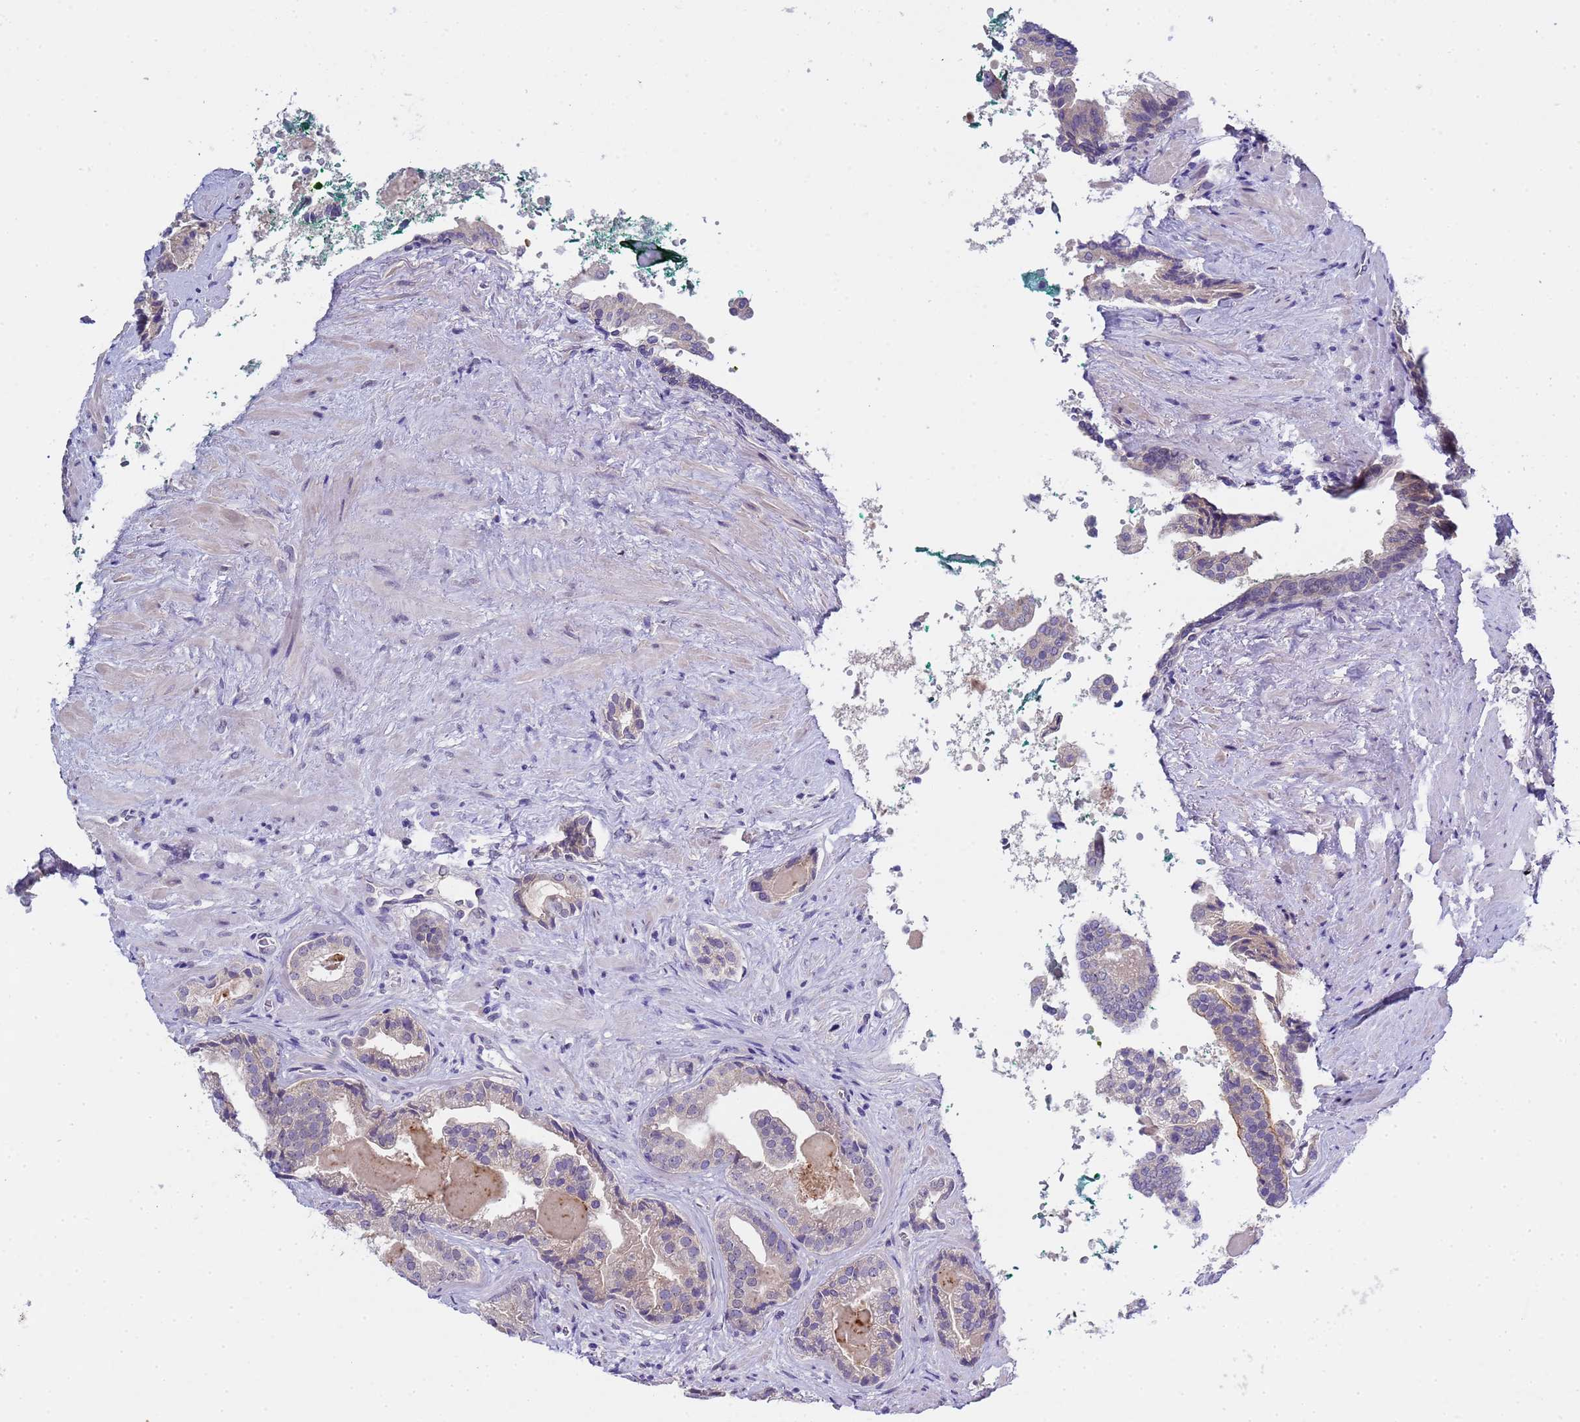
{"staining": {"intensity": "moderate", "quantity": "<25%", "location": "cytoplasmic/membranous"}, "tissue": "prostate cancer", "cell_type": "Tumor cells", "image_type": "cancer", "snomed": [{"axis": "morphology", "description": "Adenocarcinoma, High grade"}, {"axis": "topography", "description": "Prostate"}], "caption": "DAB (3,3'-diaminobenzidine) immunohistochemical staining of prostate cancer reveals moderate cytoplasmic/membranous protein positivity in about <25% of tumor cells. The staining was performed using DAB (3,3'-diaminobenzidine), with brown indicating positive protein expression. Nuclei are stained blue with hematoxylin.", "gene": "TRMT10A", "patient": {"sex": "male", "age": 60}}